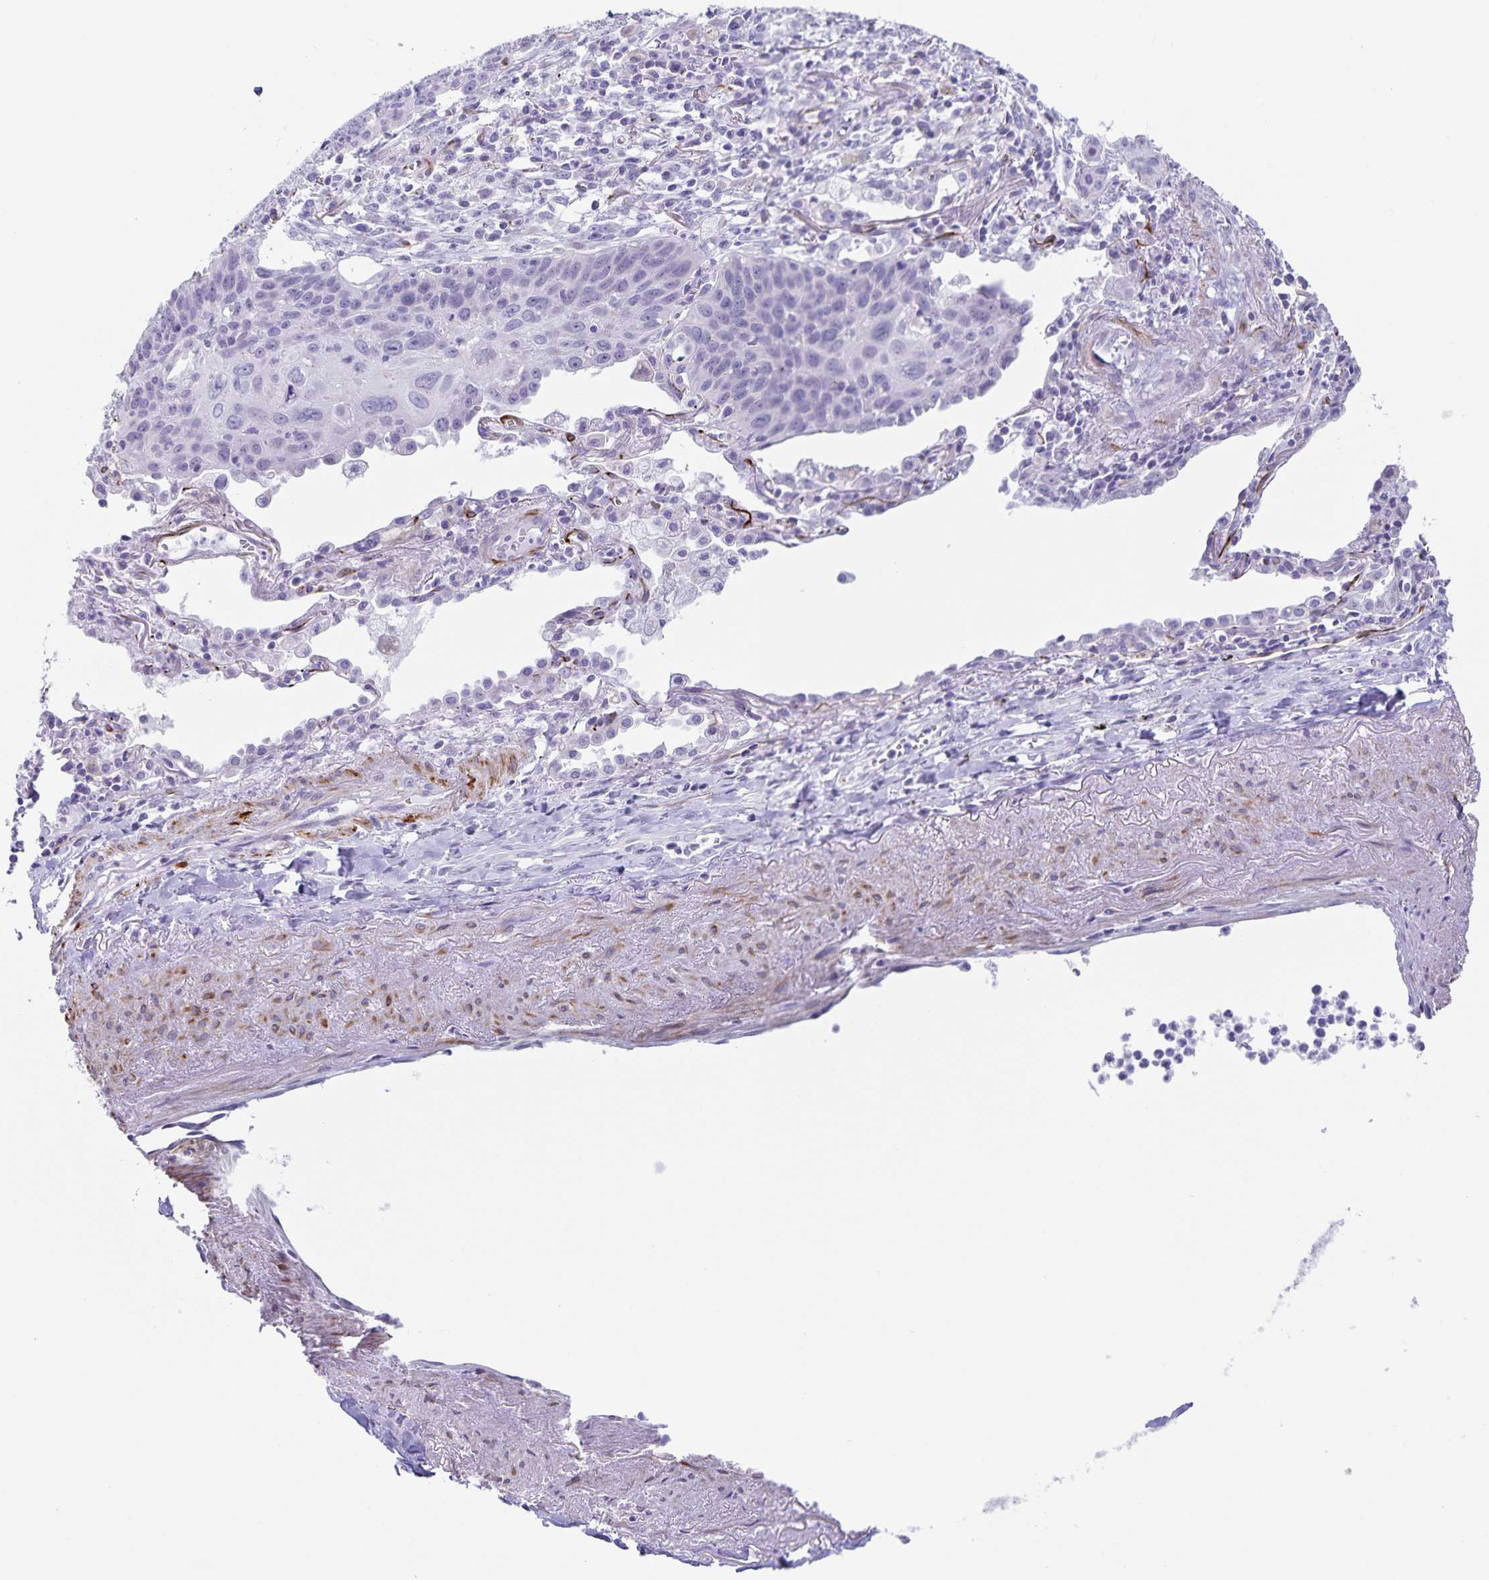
{"staining": {"intensity": "negative", "quantity": "none", "location": "none"}, "tissue": "lung cancer", "cell_type": "Tumor cells", "image_type": "cancer", "snomed": [{"axis": "morphology", "description": "Squamous cell carcinoma, NOS"}, {"axis": "topography", "description": "Lung"}], "caption": "Lung squamous cell carcinoma was stained to show a protein in brown. There is no significant staining in tumor cells.", "gene": "SYNM", "patient": {"sex": "male", "age": 71}}